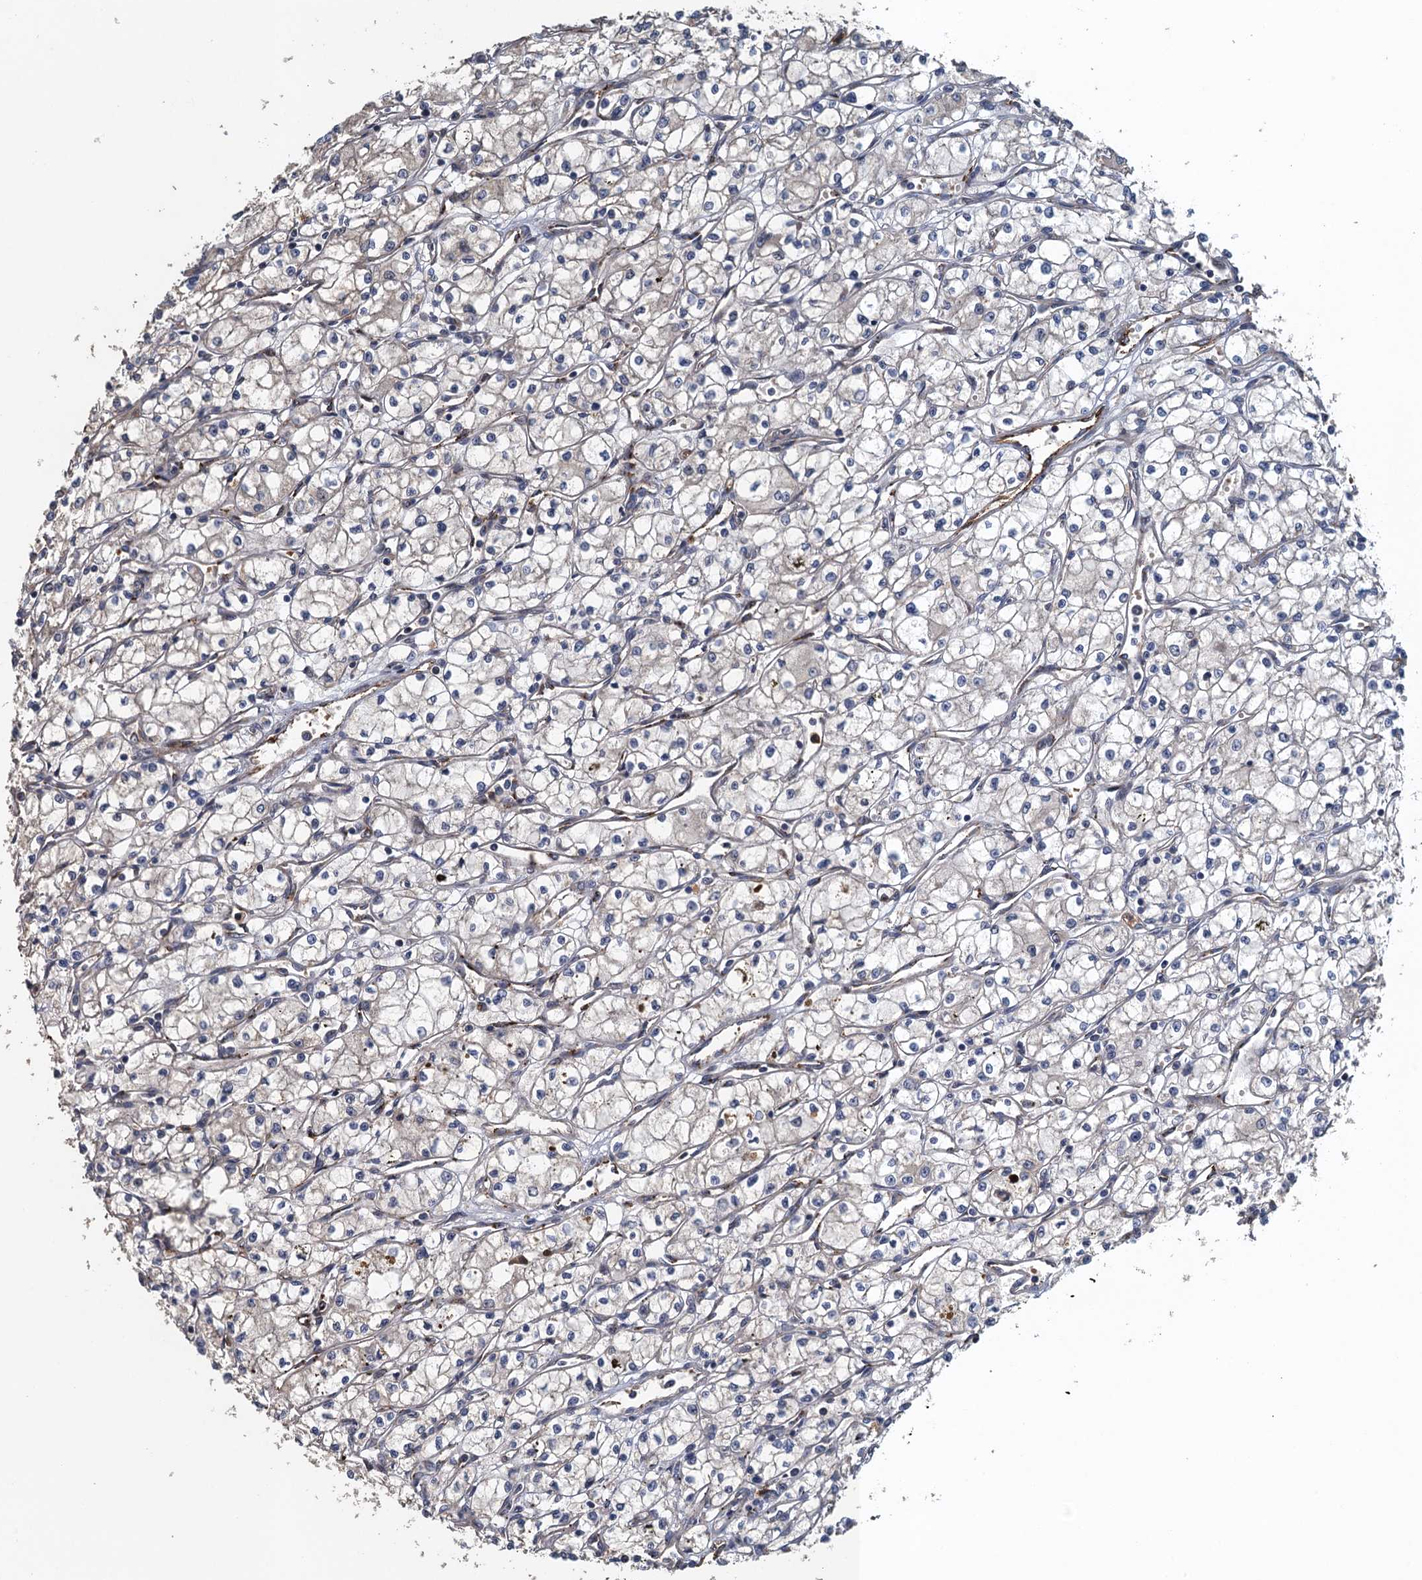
{"staining": {"intensity": "negative", "quantity": "none", "location": "none"}, "tissue": "renal cancer", "cell_type": "Tumor cells", "image_type": "cancer", "snomed": [{"axis": "morphology", "description": "Adenocarcinoma, NOS"}, {"axis": "topography", "description": "Kidney"}], "caption": "Tumor cells are negative for brown protein staining in renal cancer.", "gene": "ACSBG1", "patient": {"sex": "male", "age": 59}}